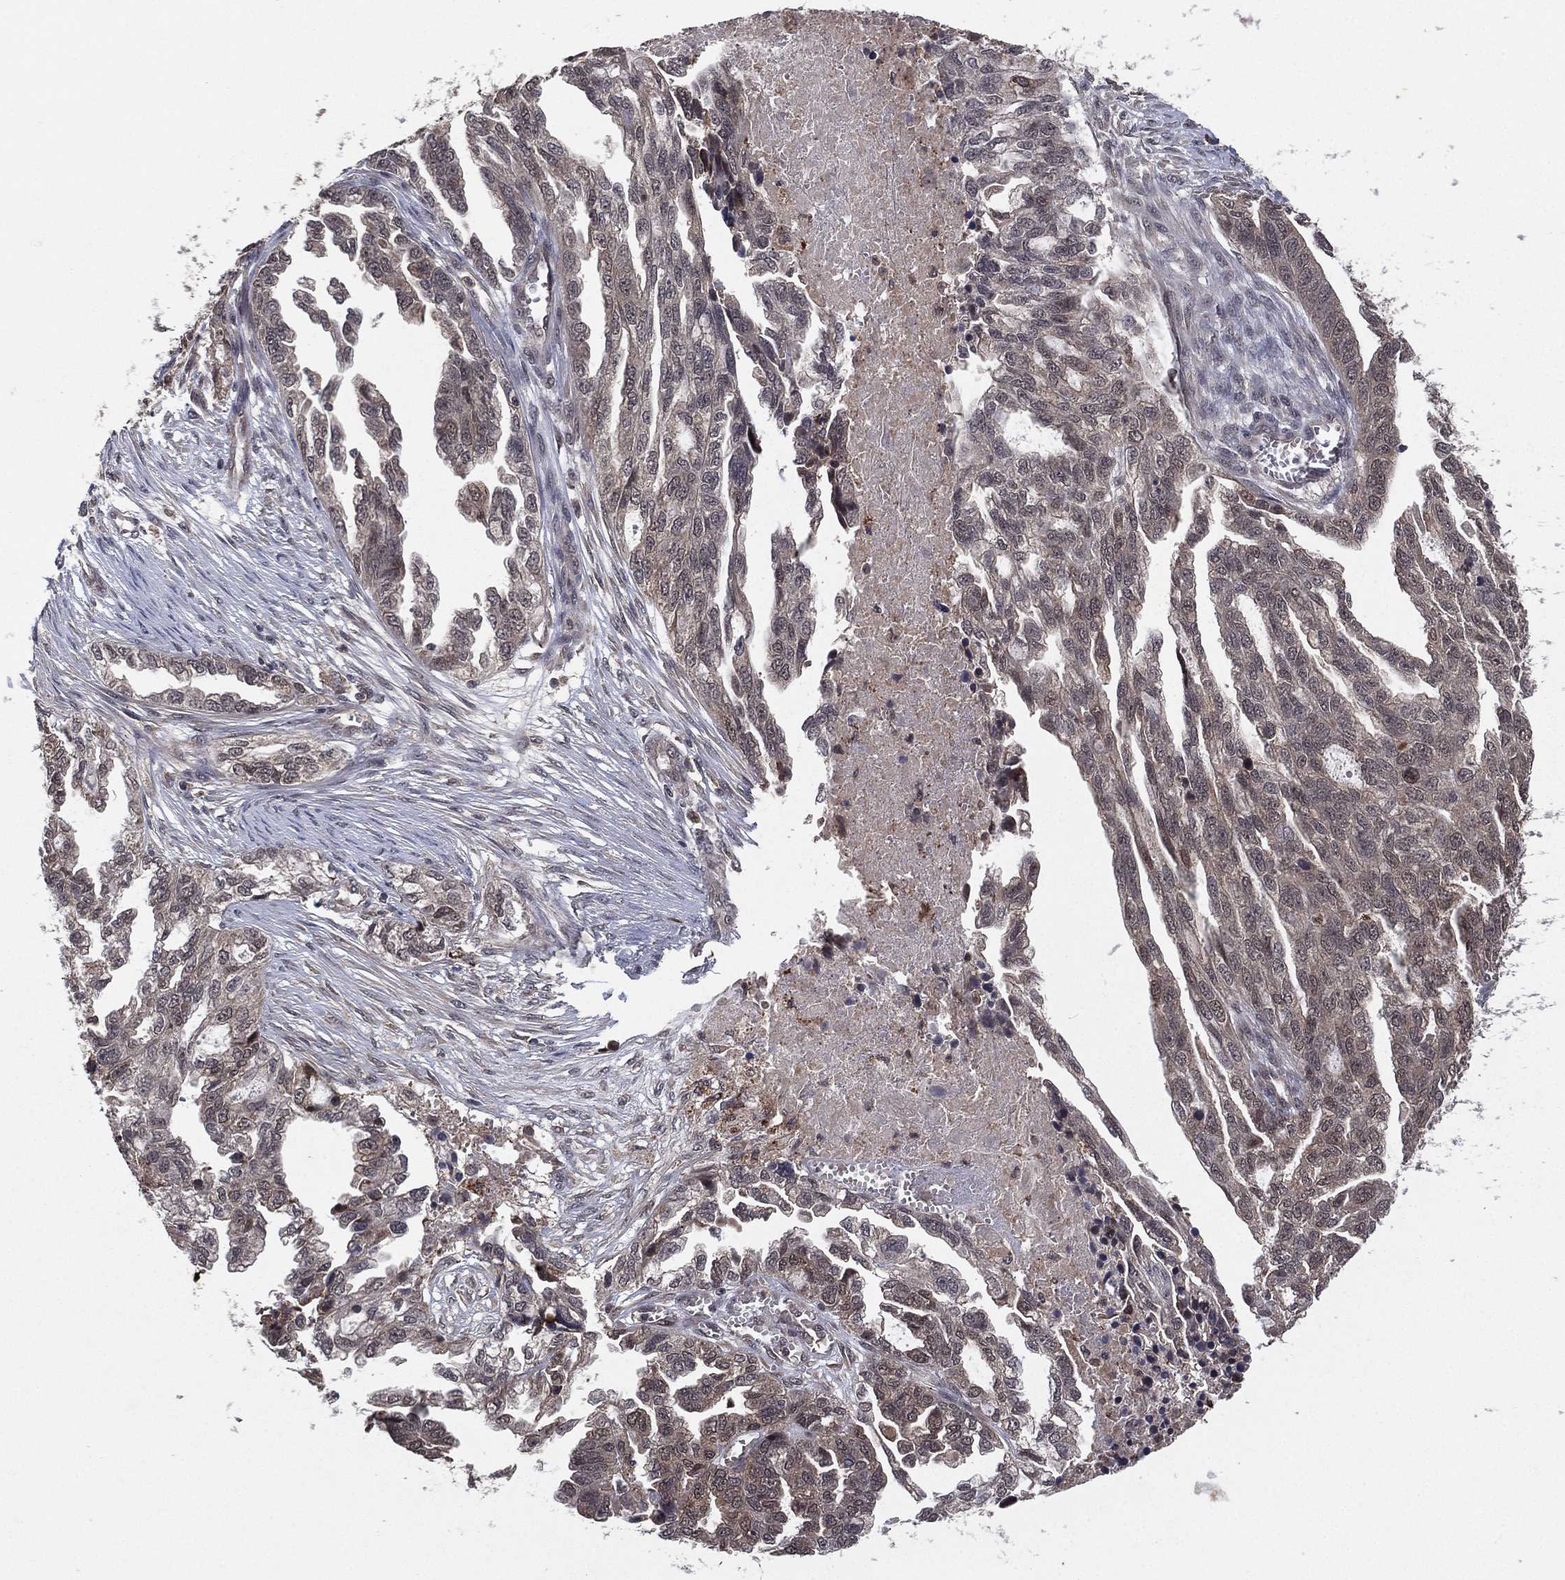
{"staining": {"intensity": "negative", "quantity": "none", "location": "none"}, "tissue": "ovarian cancer", "cell_type": "Tumor cells", "image_type": "cancer", "snomed": [{"axis": "morphology", "description": "Cystadenocarcinoma, serous, NOS"}, {"axis": "topography", "description": "Ovary"}], "caption": "IHC photomicrograph of ovarian cancer (serous cystadenocarcinoma) stained for a protein (brown), which displays no expression in tumor cells.", "gene": "ATG4B", "patient": {"sex": "female", "age": 51}}